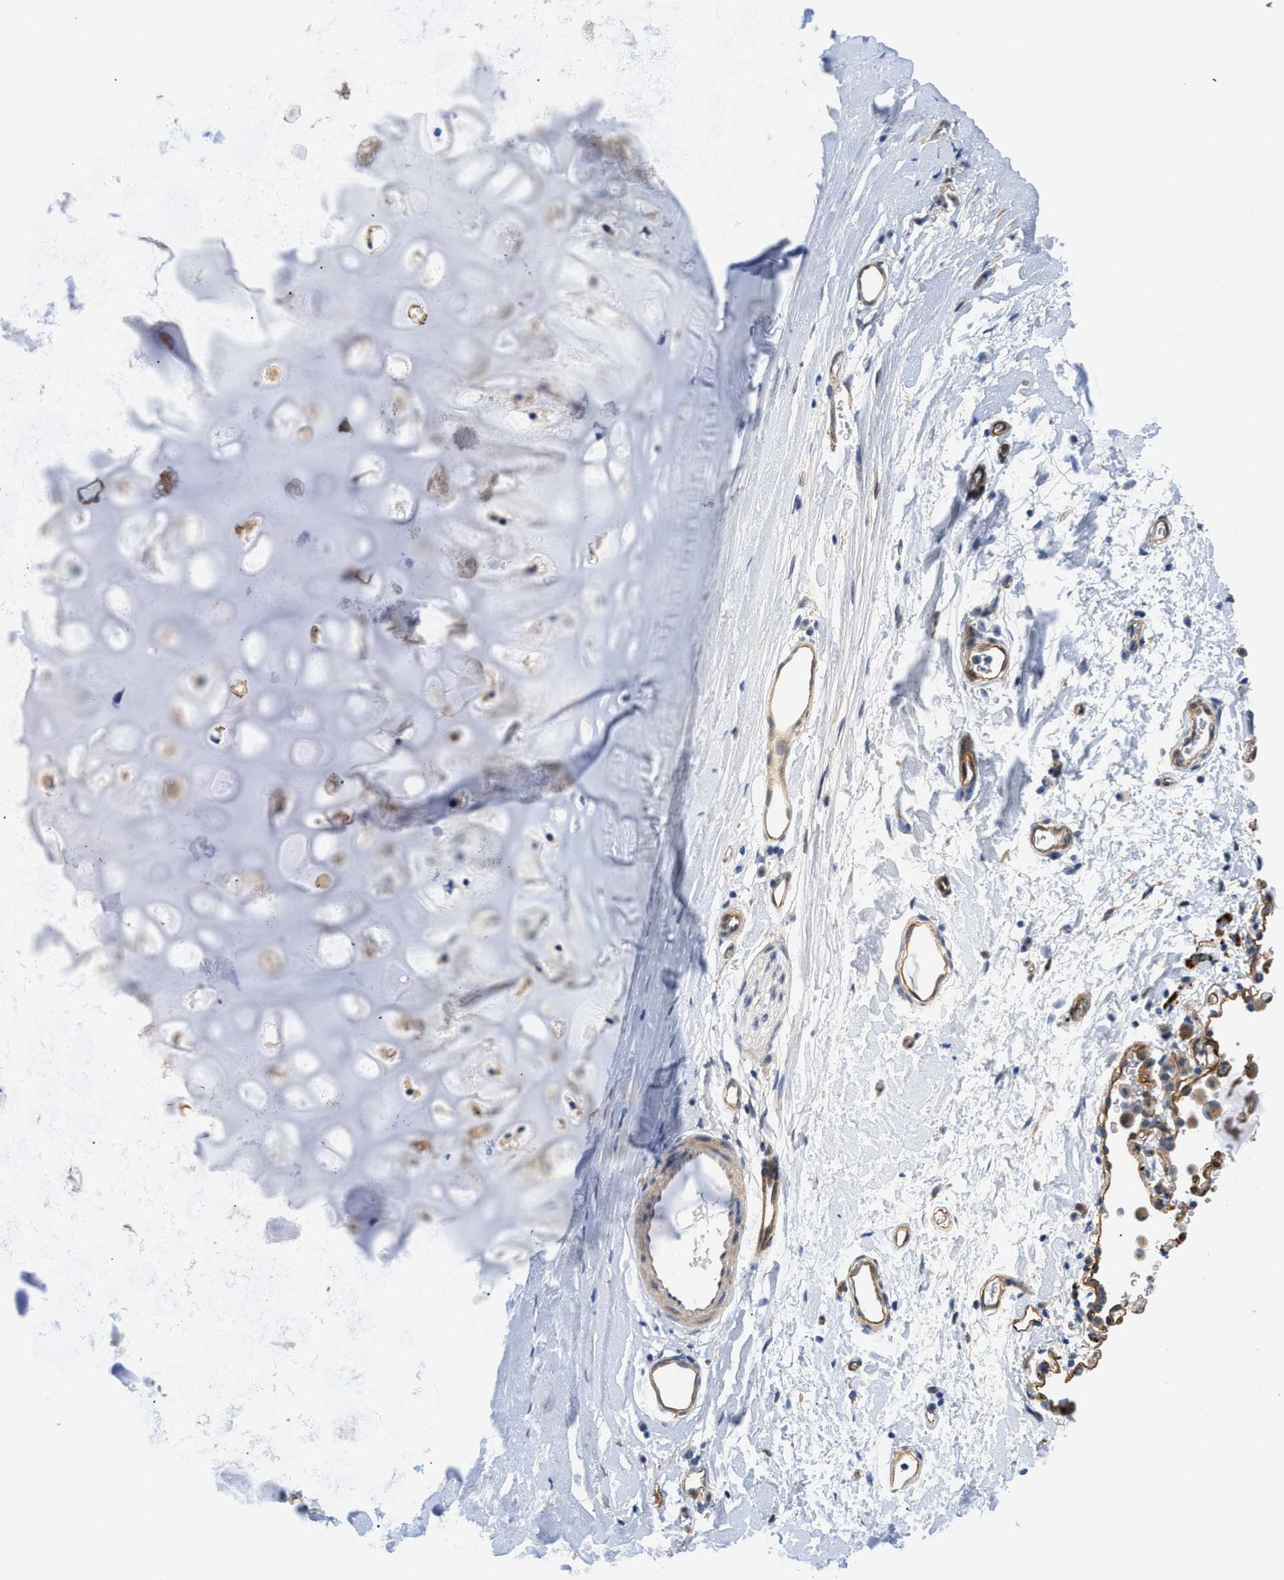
{"staining": {"intensity": "negative", "quantity": "none", "location": "none"}, "tissue": "adipose tissue", "cell_type": "Adipocytes", "image_type": "normal", "snomed": [{"axis": "morphology", "description": "Normal tissue, NOS"}, {"axis": "topography", "description": "Cartilage tissue"}, {"axis": "topography", "description": "Bronchus"}], "caption": "Immunohistochemistry of normal adipose tissue shows no positivity in adipocytes. (Stains: DAB (3,3'-diaminobenzidine) IHC with hematoxylin counter stain, Microscopy: brightfield microscopy at high magnification).", "gene": "RAPH1", "patient": {"sex": "female", "age": 53}}